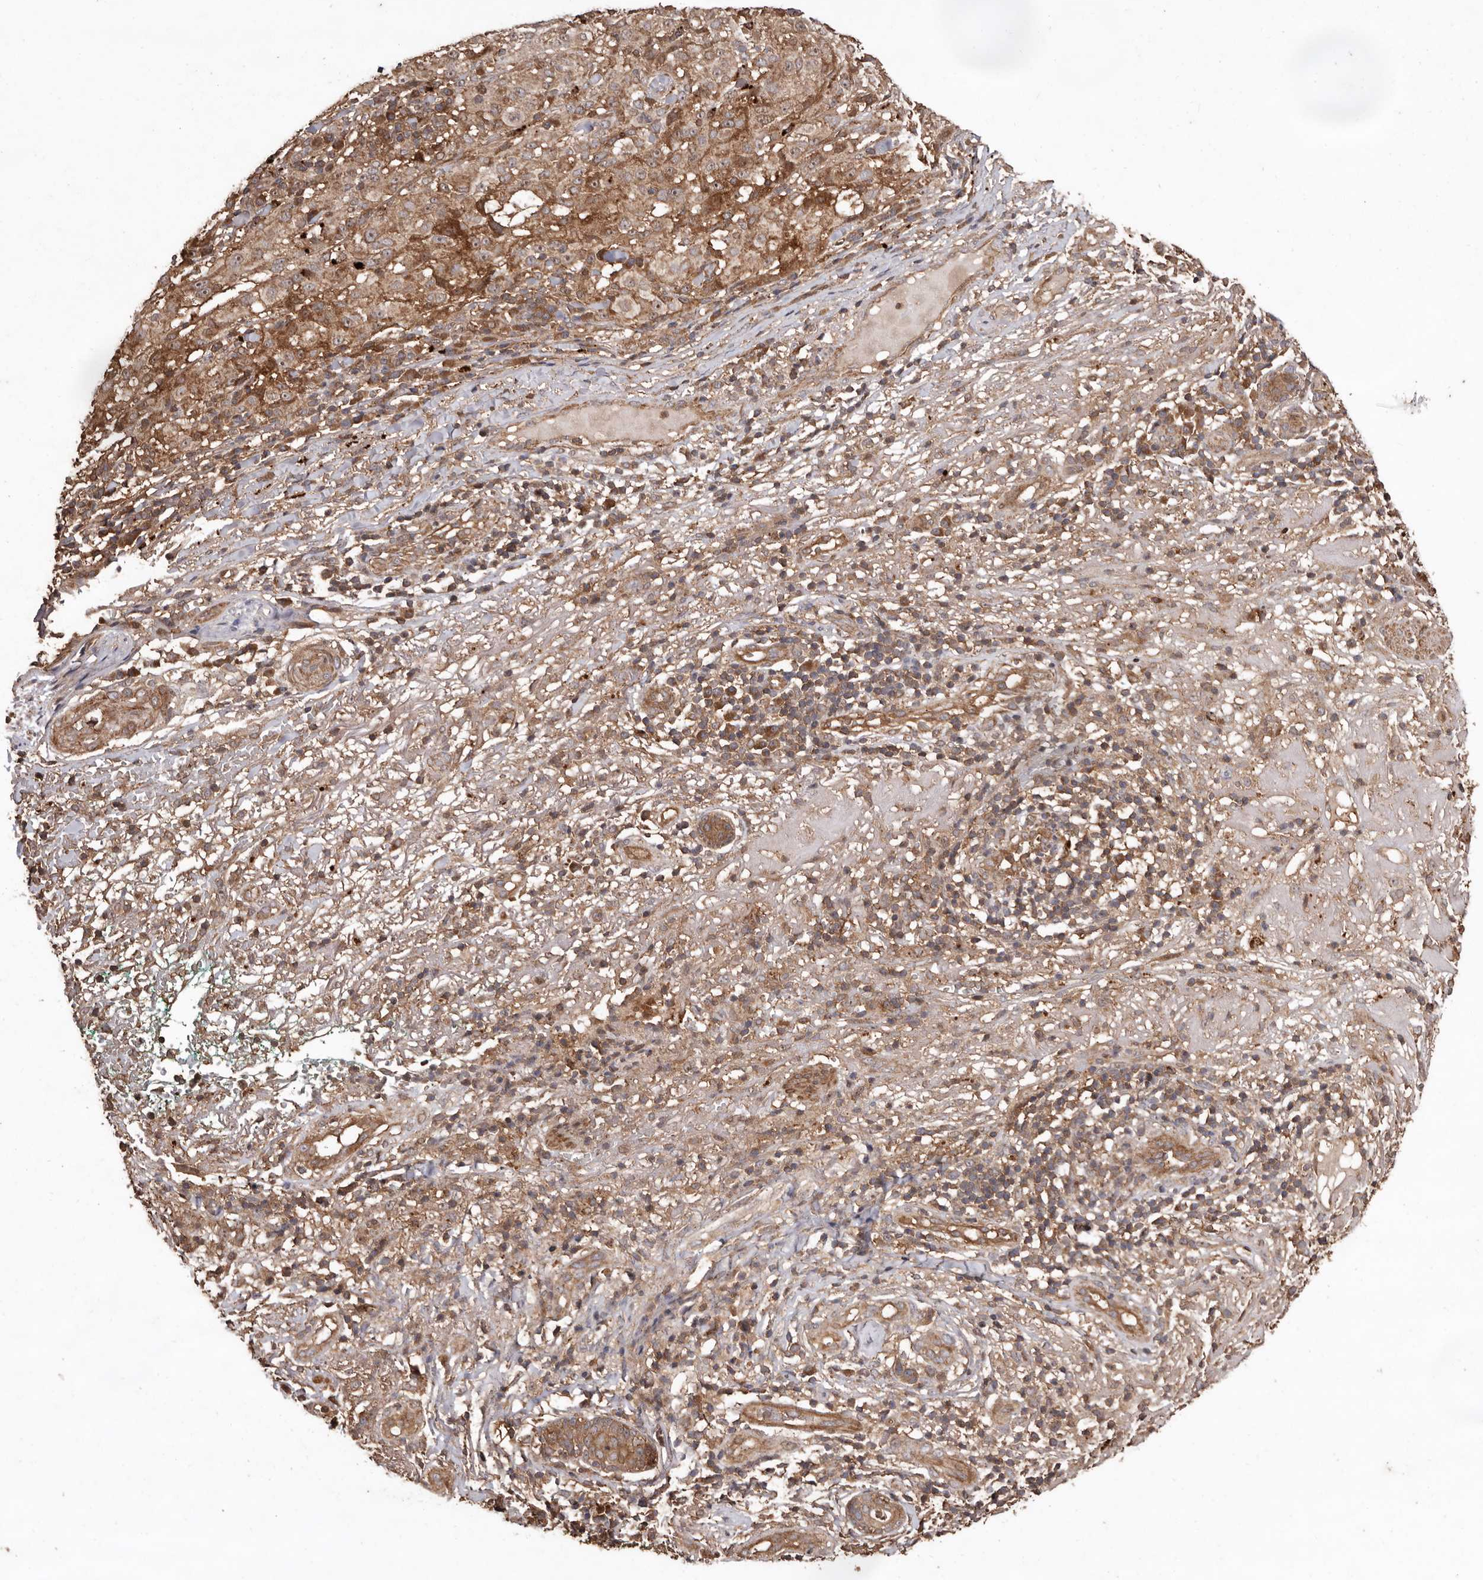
{"staining": {"intensity": "moderate", "quantity": ">75%", "location": "cytoplasmic/membranous"}, "tissue": "melanoma", "cell_type": "Tumor cells", "image_type": "cancer", "snomed": [{"axis": "morphology", "description": "Necrosis, NOS"}, {"axis": "morphology", "description": "Malignant melanoma, NOS"}, {"axis": "topography", "description": "Skin"}], "caption": "Melanoma stained with a brown dye exhibits moderate cytoplasmic/membranous positive expression in about >75% of tumor cells.", "gene": "RWDD1", "patient": {"sex": "female", "age": 87}}